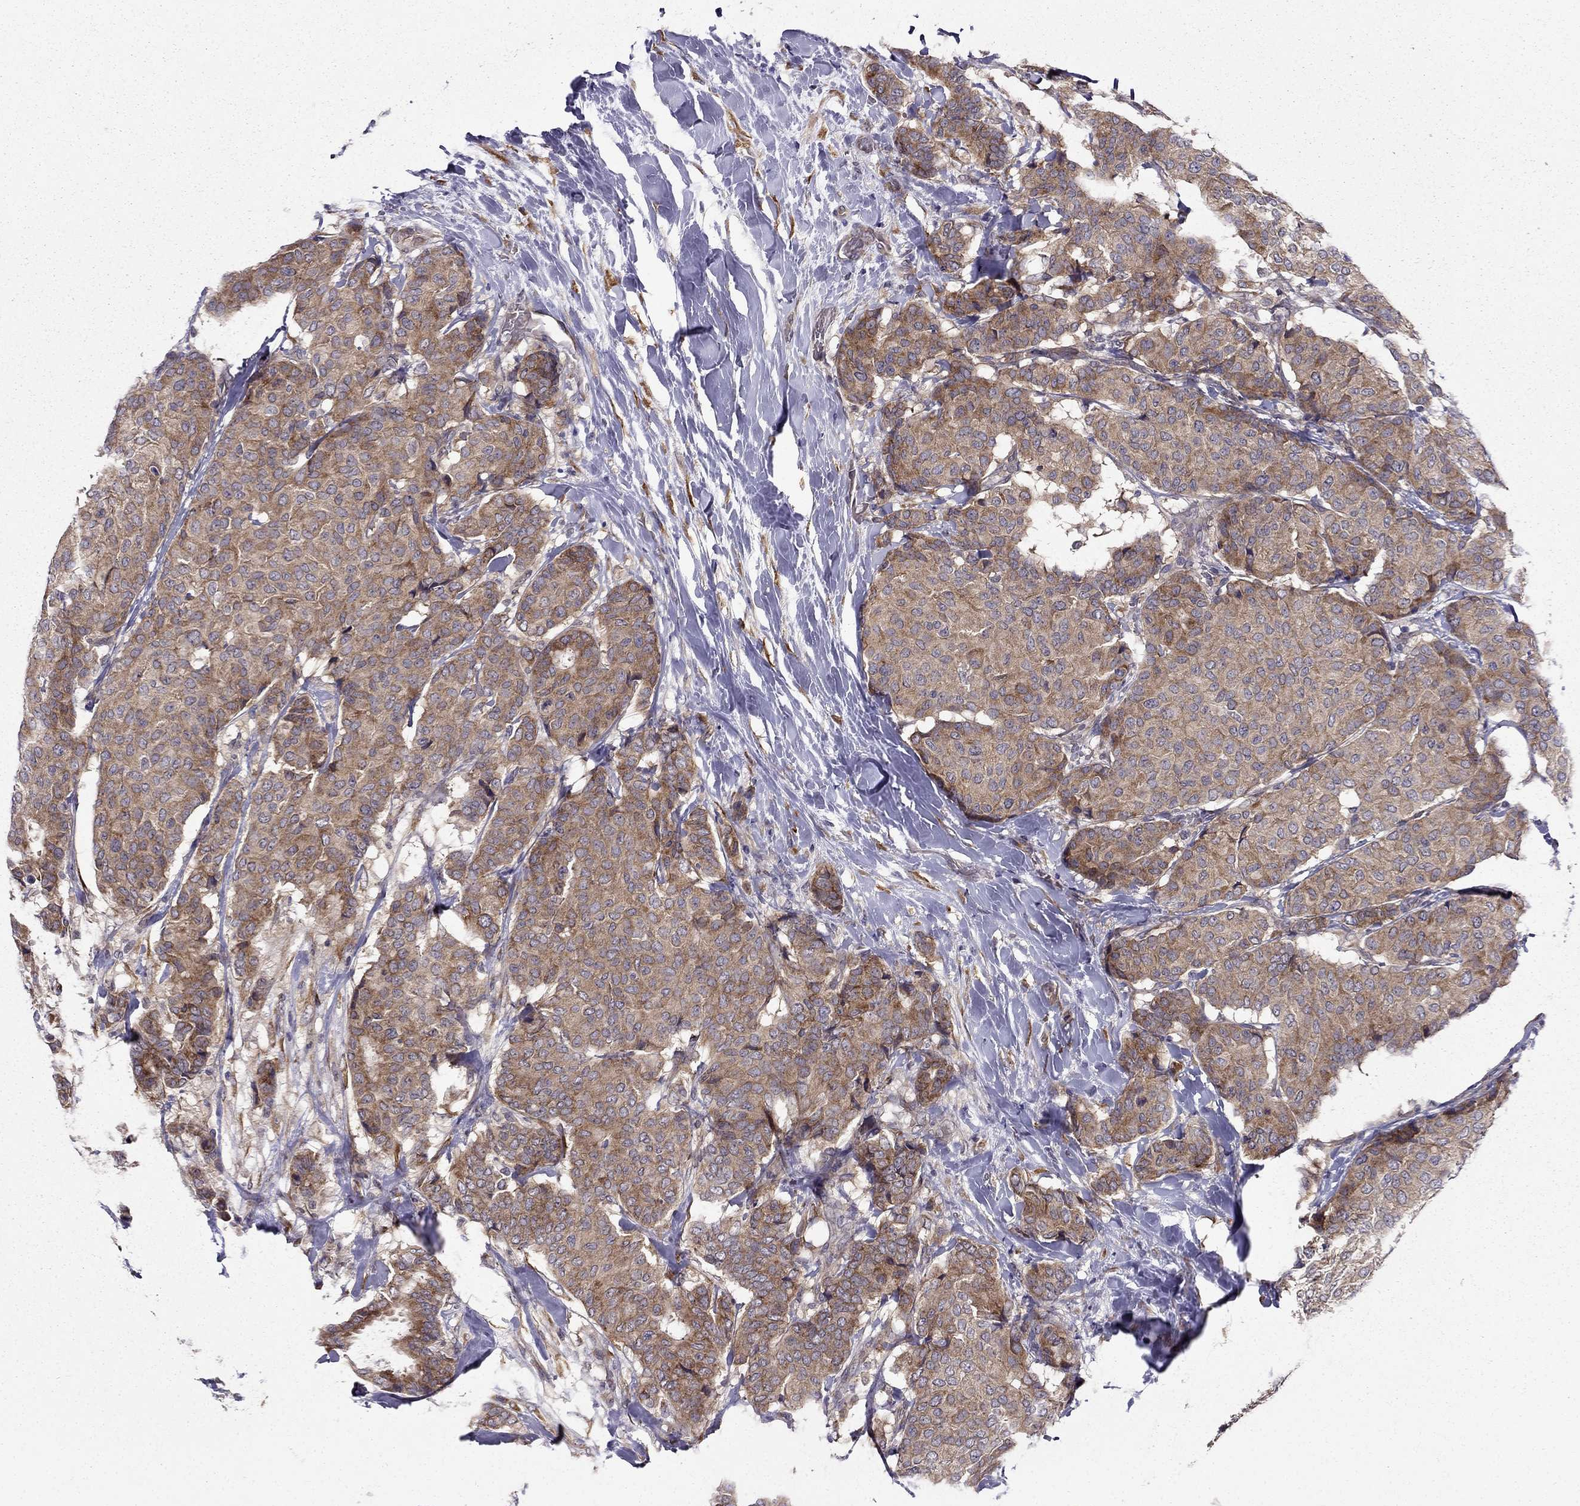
{"staining": {"intensity": "moderate", "quantity": "<25%", "location": "cytoplasmic/membranous"}, "tissue": "breast cancer", "cell_type": "Tumor cells", "image_type": "cancer", "snomed": [{"axis": "morphology", "description": "Duct carcinoma"}, {"axis": "topography", "description": "Breast"}], "caption": "IHC of intraductal carcinoma (breast) reveals low levels of moderate cytoplasmic/membranous positivity in approximately <25% of tumor cells. The protein is shown in brown color, while the nuclei are stained blue.", "gene": "ARHGEF28", "patient": {"sex": "female", "age": 75}}